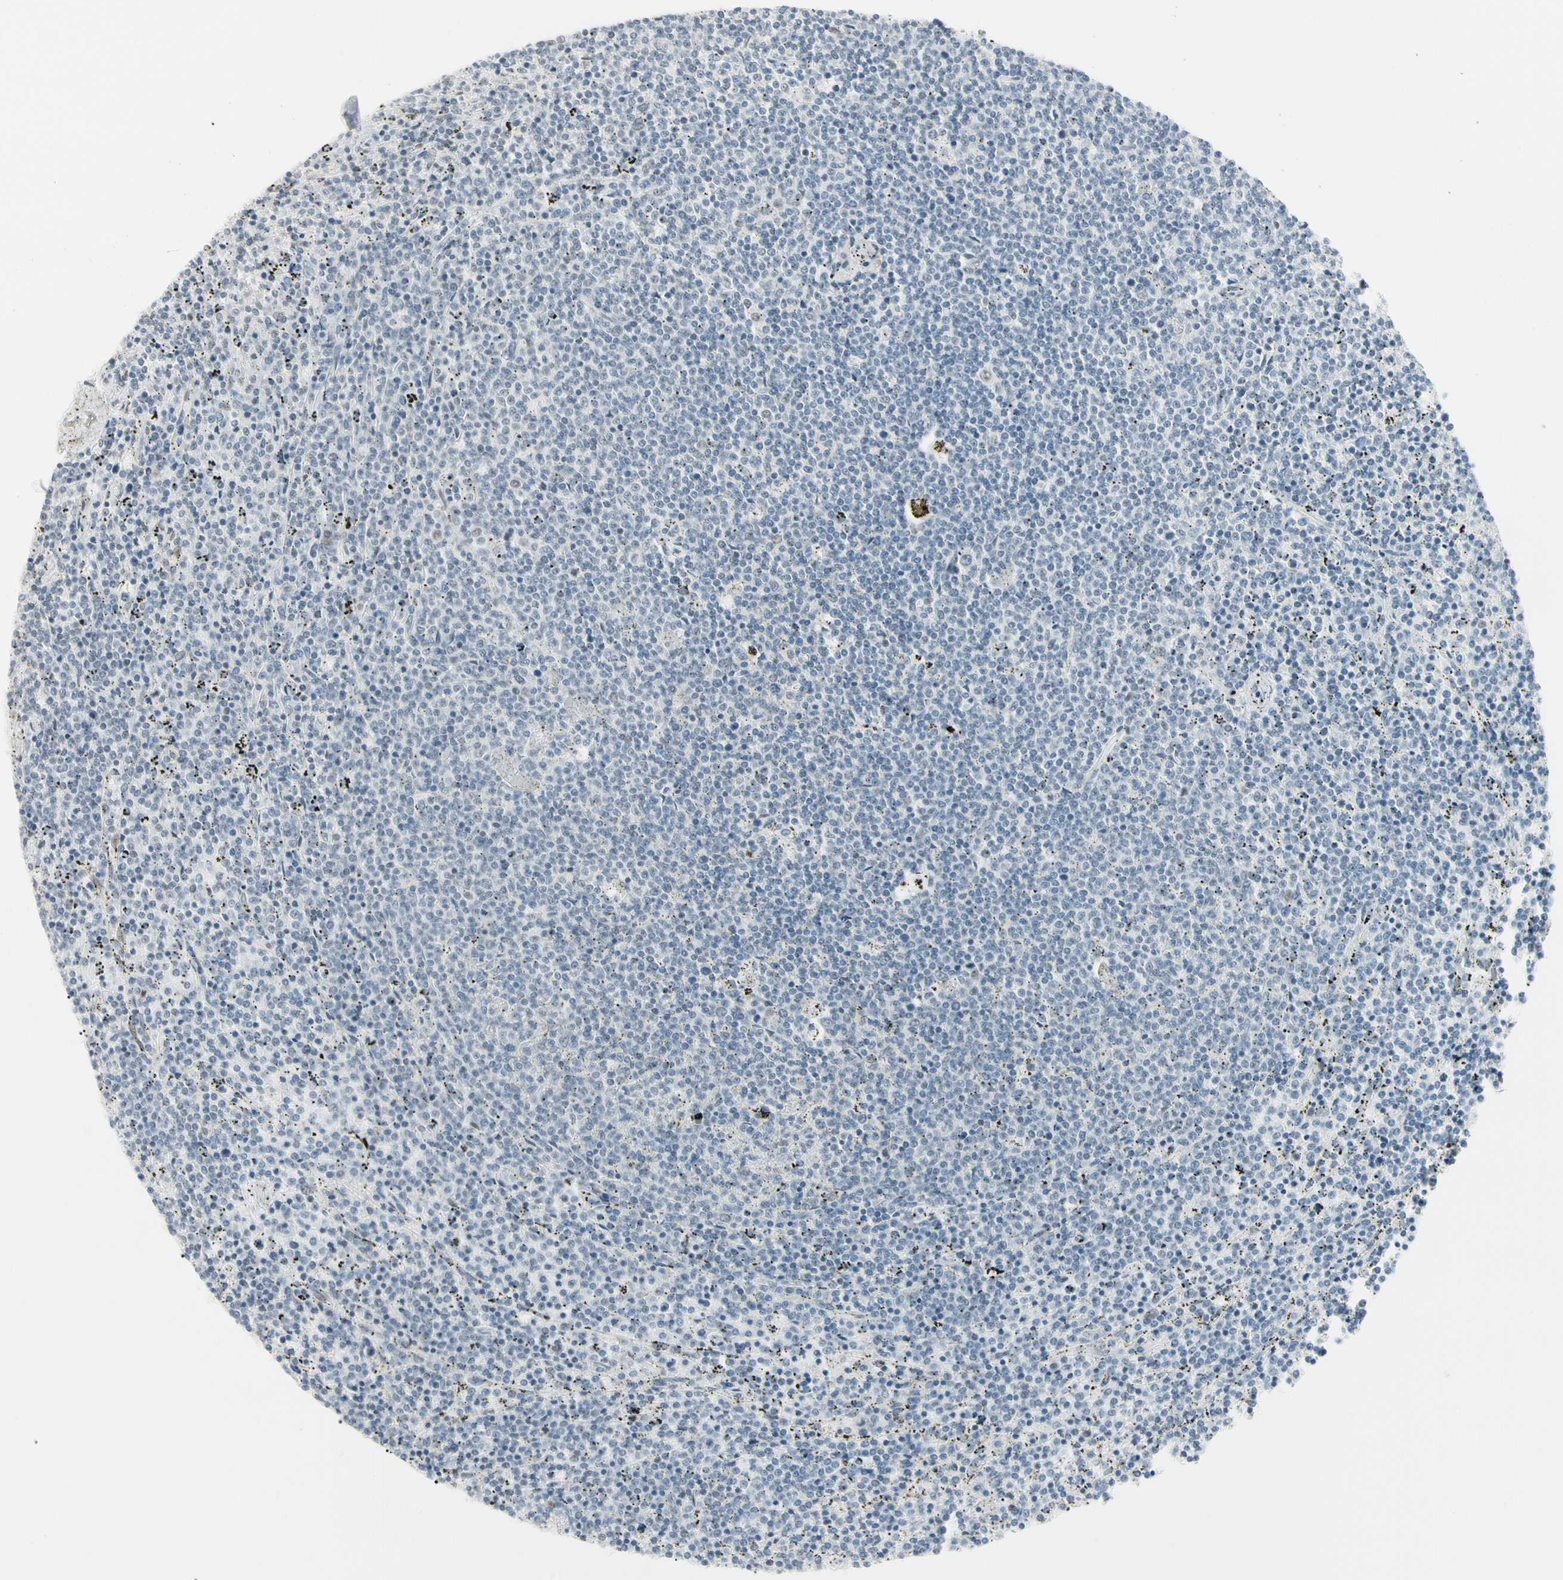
{"staining": {"intensity": "negative", "quantity": "none", "location": "none"}, "tissue": "lymphoma", "cell_type": "Tumor cells", "image_type": "cancer", "snomed": [{"axis": "morphology", "description": "Malignant lymphoma, non-Hodgkin's type, Low grade"}, {"axis": "topography", "description": "Spleen"}], "caption": "Low-grade malignant lymphoma, non-Hodgkin's type was stained to show a protein in brown. There is no significant expression in tumor cells.", "gene": "ASPN", "patient": {"sex": "female", "age": 50}}